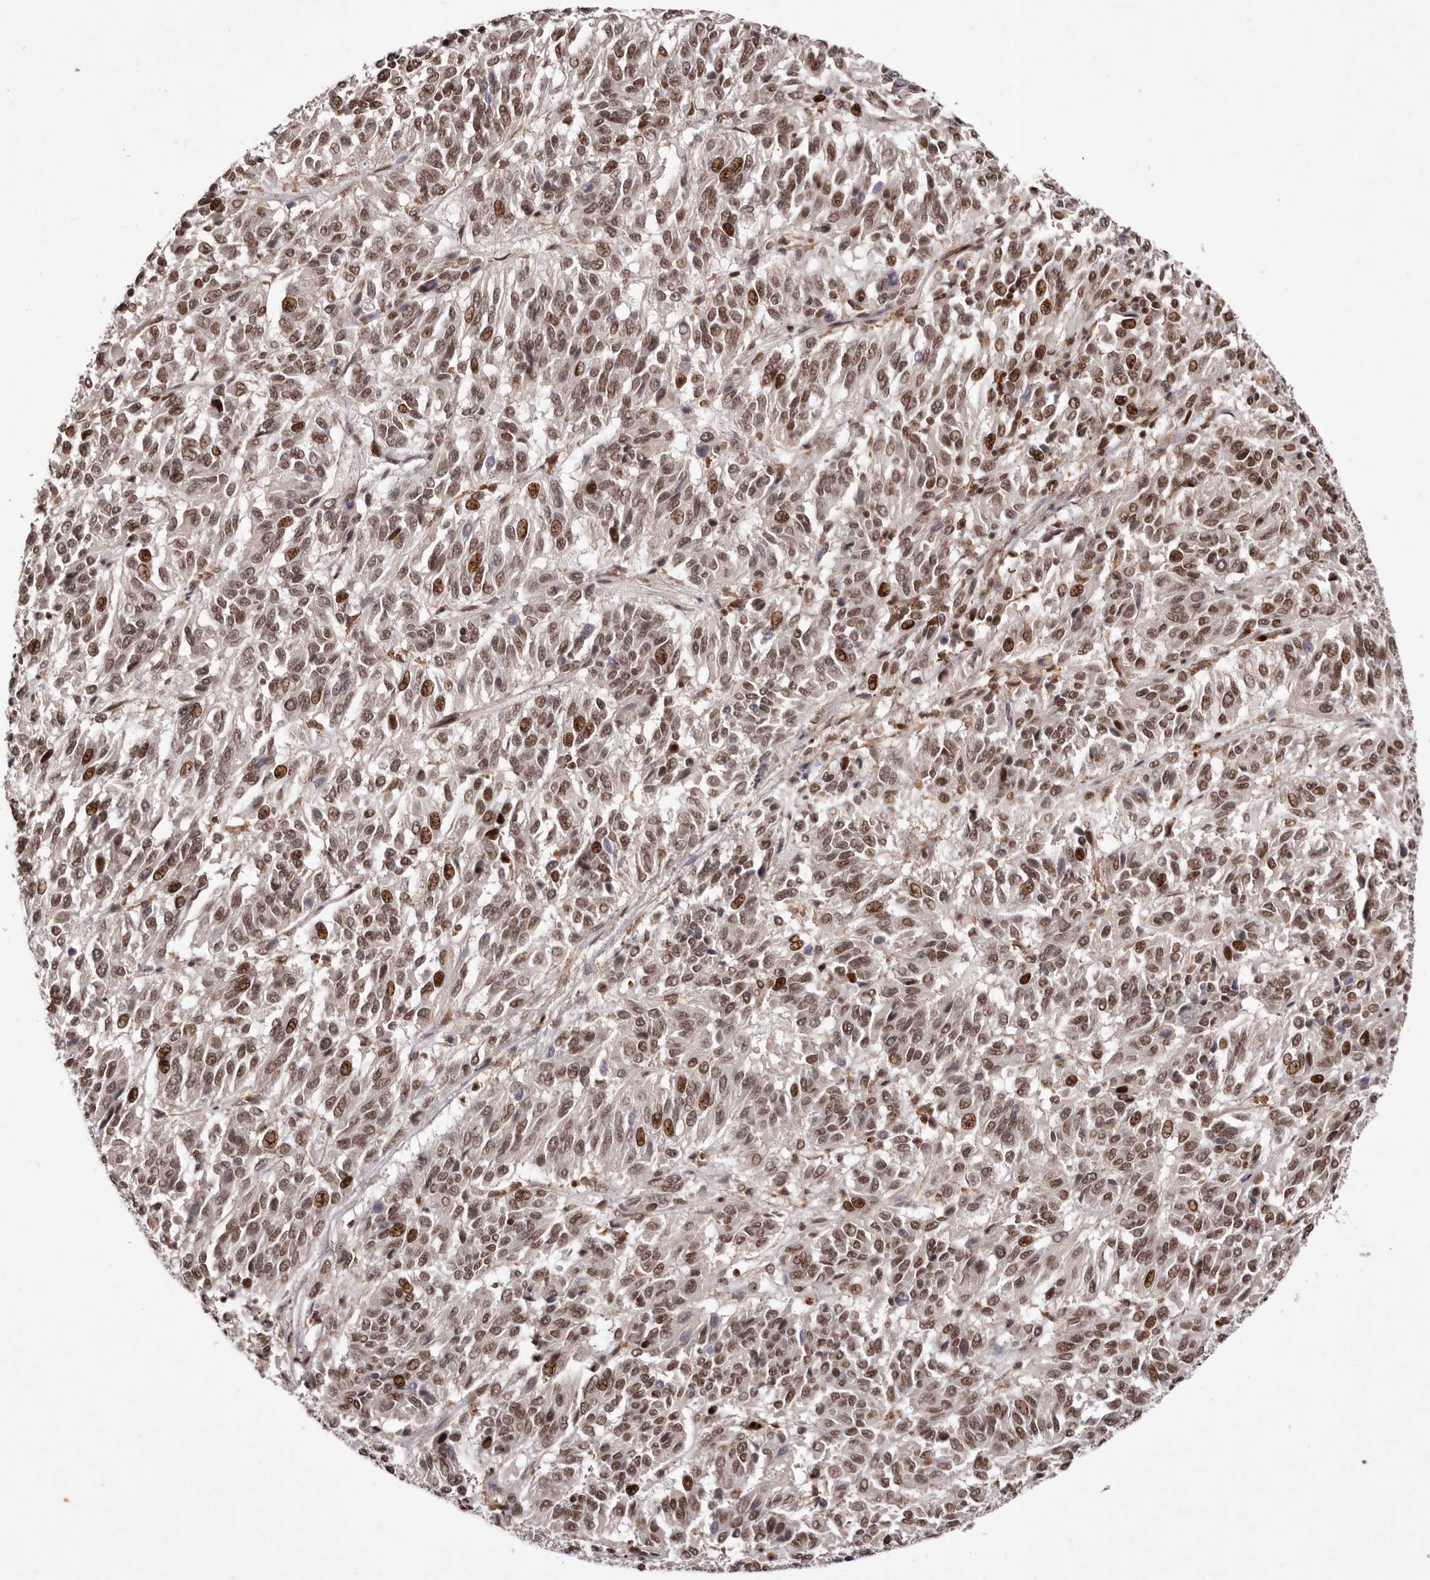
{"staining": {"intensity": "strong", "quantity": ">75%", "location": "nuclear"}, "tissue": "melanoma", "cell_type": "Tumor cells", "image_type": "cancer", "snomed": [{"axis": "morphology", "description": "Malignant melanoma, Metastatic site"}, {"axis": "topography", "description": "Lung"}], "caption": "The histopathology image shows a brown stain indicating the presence of a protein in the nuclear of tumor cells in melanoma. Using DAB (brown) and hematoxylin (blue) stains, captured at high magnification using brightfield microscopy.", "gene": "FBXO5", "patient": {"sex": "male", "age": 64}}